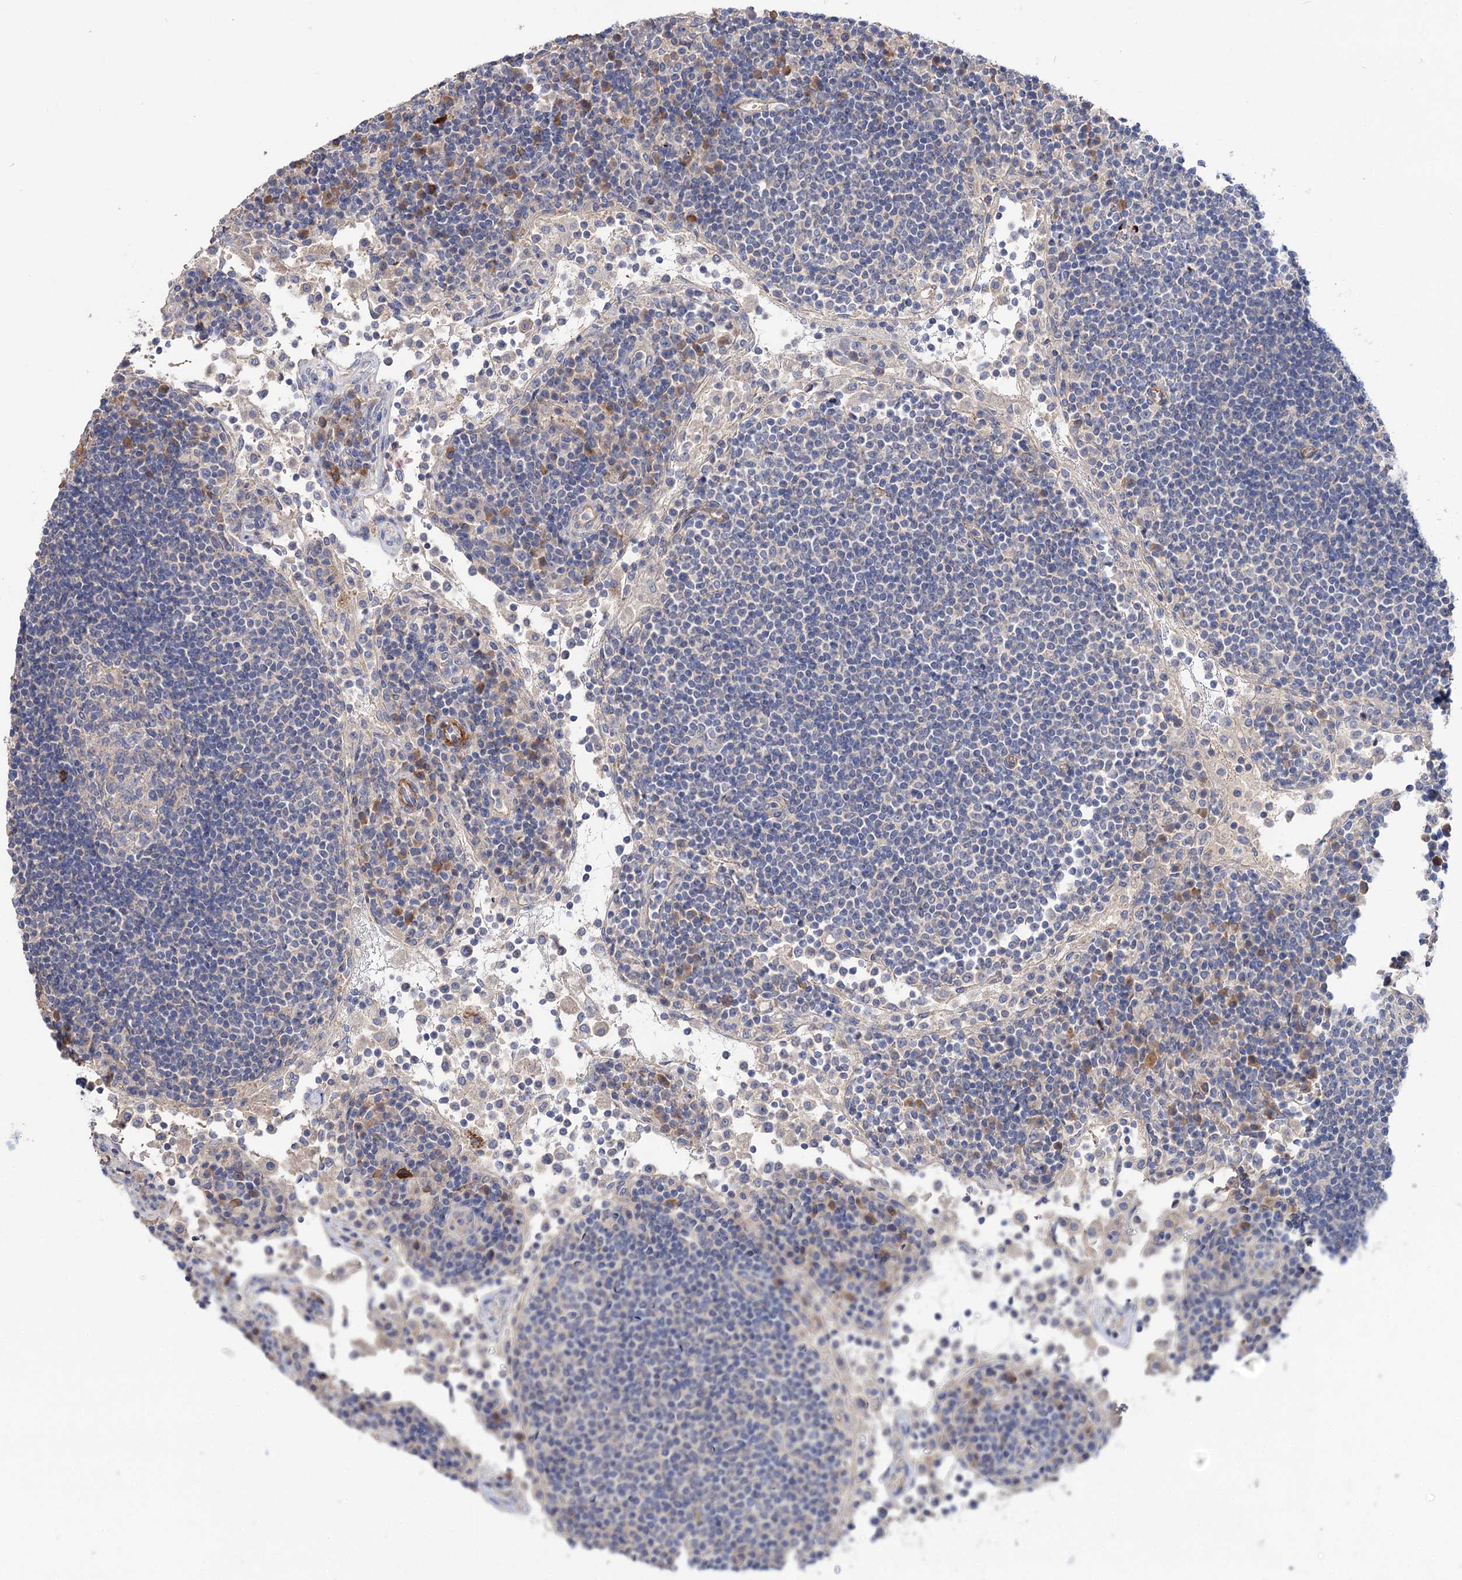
{"staining": {"intensity": "negative", "quantity": "none", "location": "none"}, "tissue": "lymph node", "cell_type": "Germinal center cells", "image_type": "normal", "snomed": [{"axis": "morphology", "description": "Normal tissue, NOS"}, {"axis": "topography", "description": "Lymph node"}], "caption": "An image of human lymph node is negative for staining in germinal center cells. (Brightfield microscopy of DAB immunohistochemistry (IHC) at high magnification).", "gene": "NUDCD2", "patient": {"sex": "female", "age": 53}}